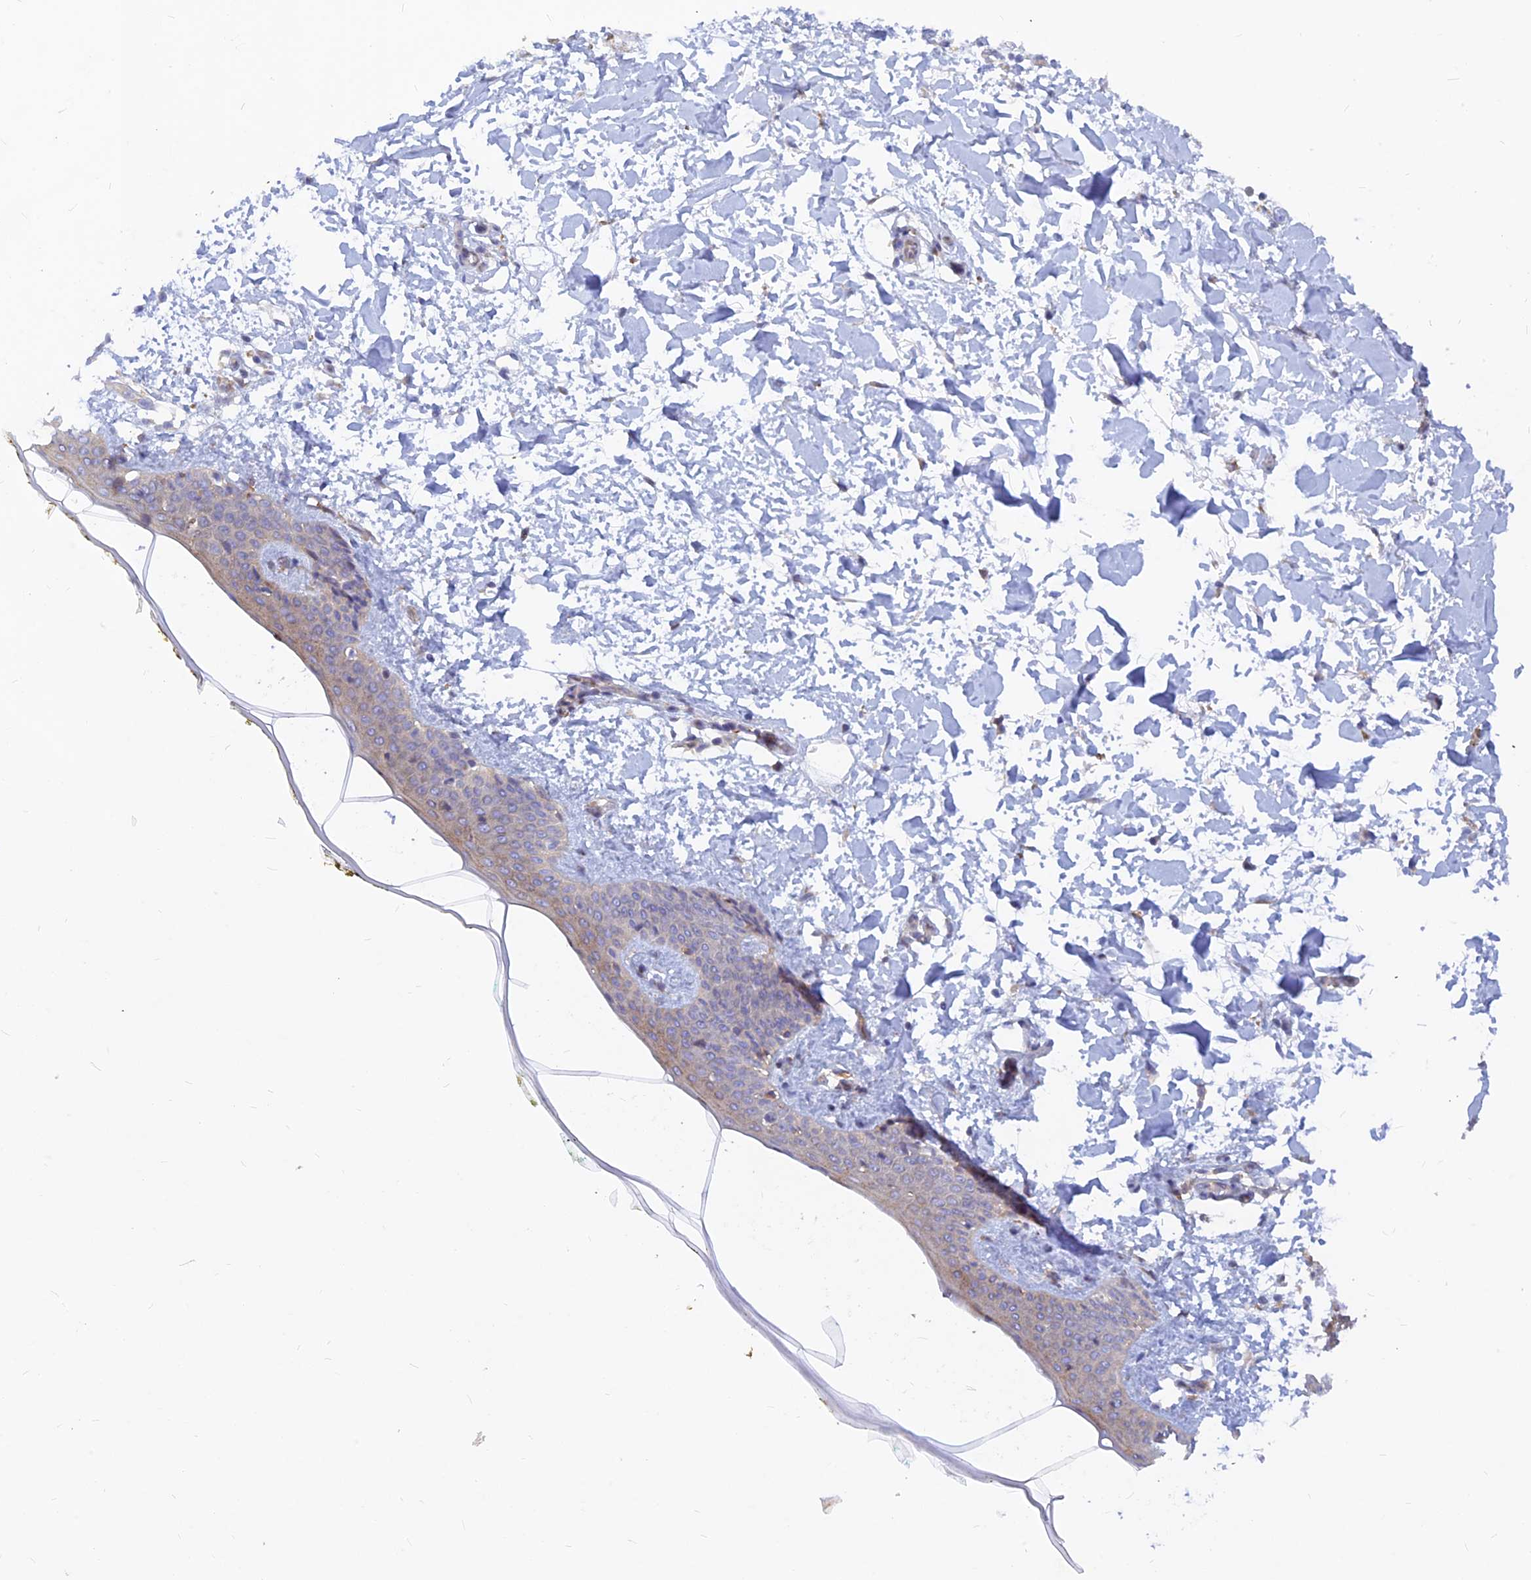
{"staining": {"intensity": "negative", "quantity": "none", "location": "none"}, "tissue": "skin", "cell_type": "Fibroblasts", "image_type": "normal", "snomed": [{"axis": "morphology", "description": "Normal tissue, NOS"}, {"axis": "topography", "description": "Skin"}], "caption": "An IHC micrograph of normal skin is shown. There is no staining in fibroblasts of skin.", "gene": "DNAJC16", "patient": {"sex": "female", "age": 34}}